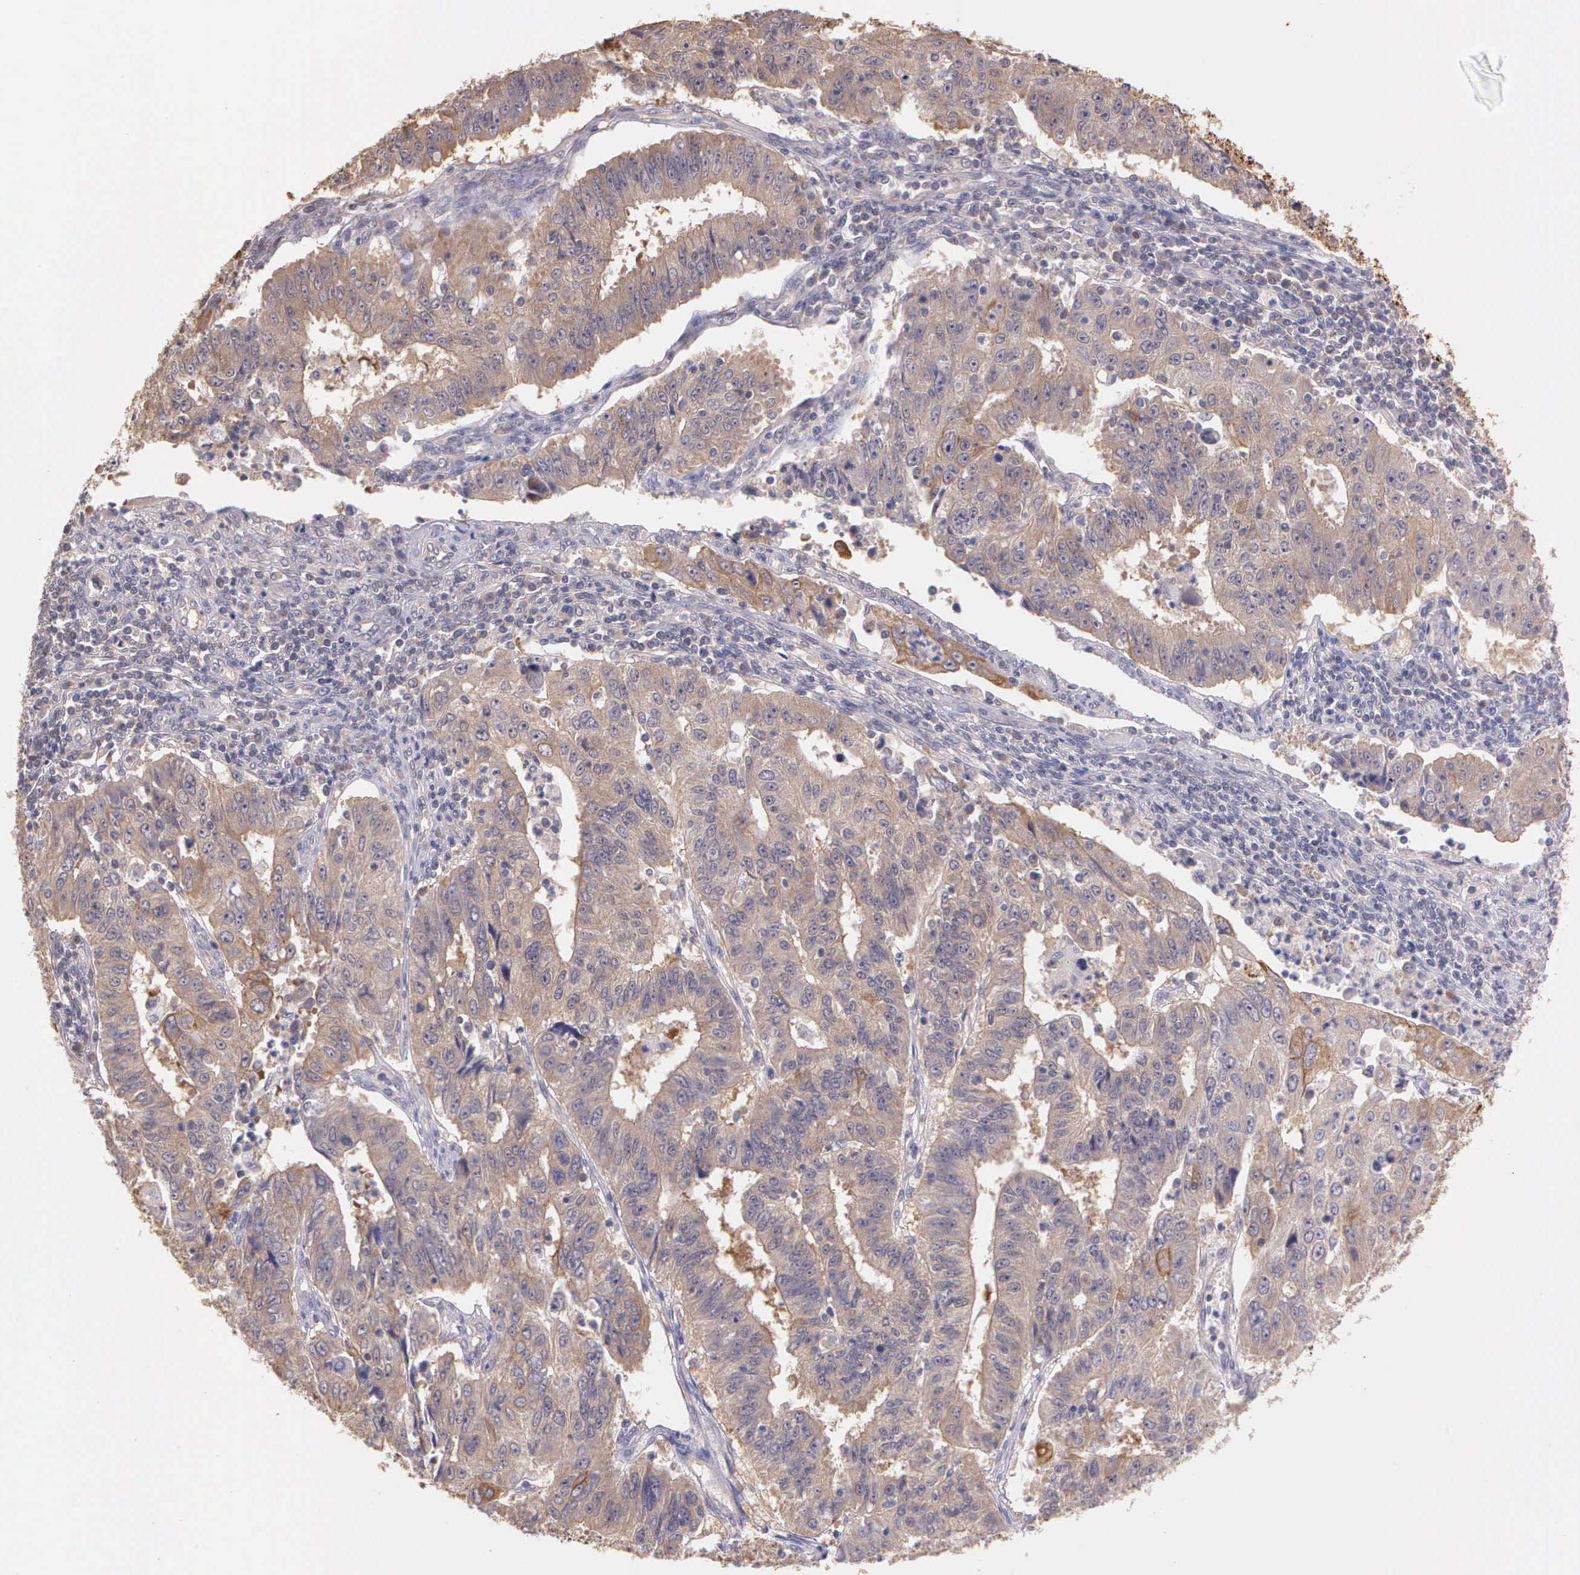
{"staining": {"intensity": "weak", "quantity": ">75%", "location": "cytoplasmic/membranous"}, "tissue": "endometrial cancer", "cell_type": "Tumor cells", "image_type": "cancer", "snomed": [{"axis": "morphology", "description": "Adenocarcinoma, NOS"}, {"axis": "topography", "description": "Endometrium"}], "caption": "Immunohistochemical staining of endometrial cancer shows low levels of weak cytoplasmic/membranous protein staining in approximately >75% of tumor cells.", "gene": "IGBP1", "patient": {"sex": "female", "age": 42}}